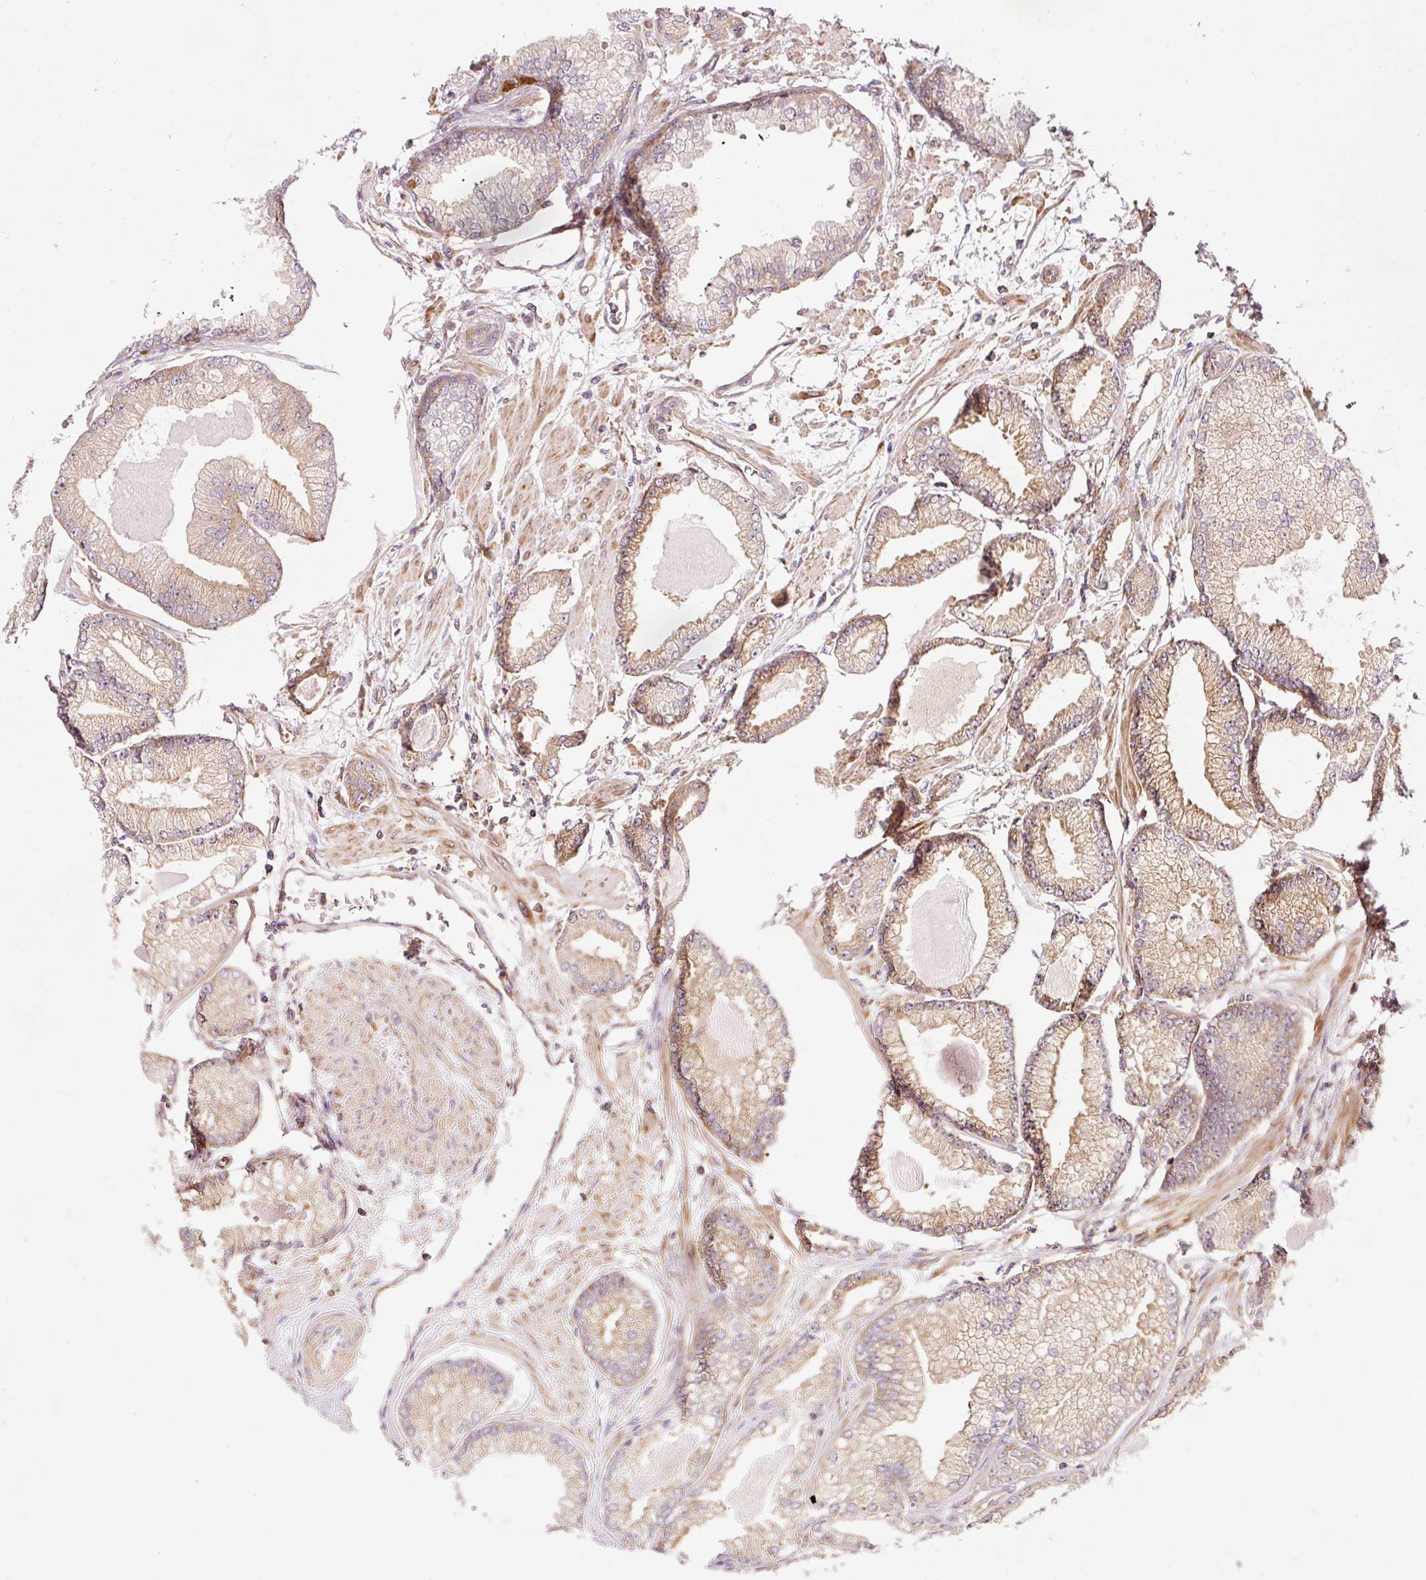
{"staining": {"intensity": "weak", "quantity": ">75%", "location": "cytoplasmic/membranous"}, "tissue": "prostate cancer", "cell_type": "Tumor cells", "image_type": "cancer", "snomed": [{"axis": "morphology", "description": "Adenocarcinoma, Low grade"}, {"axis": "topography", "description": "Prostate"}], "caption": "Prostate cancer (adenocarcinoma (low-grade)) stained with a protein marker displays weak staining in tumor cells.", "gene": "PDAP1", "patient": {"sex": "male", "age": 64}}